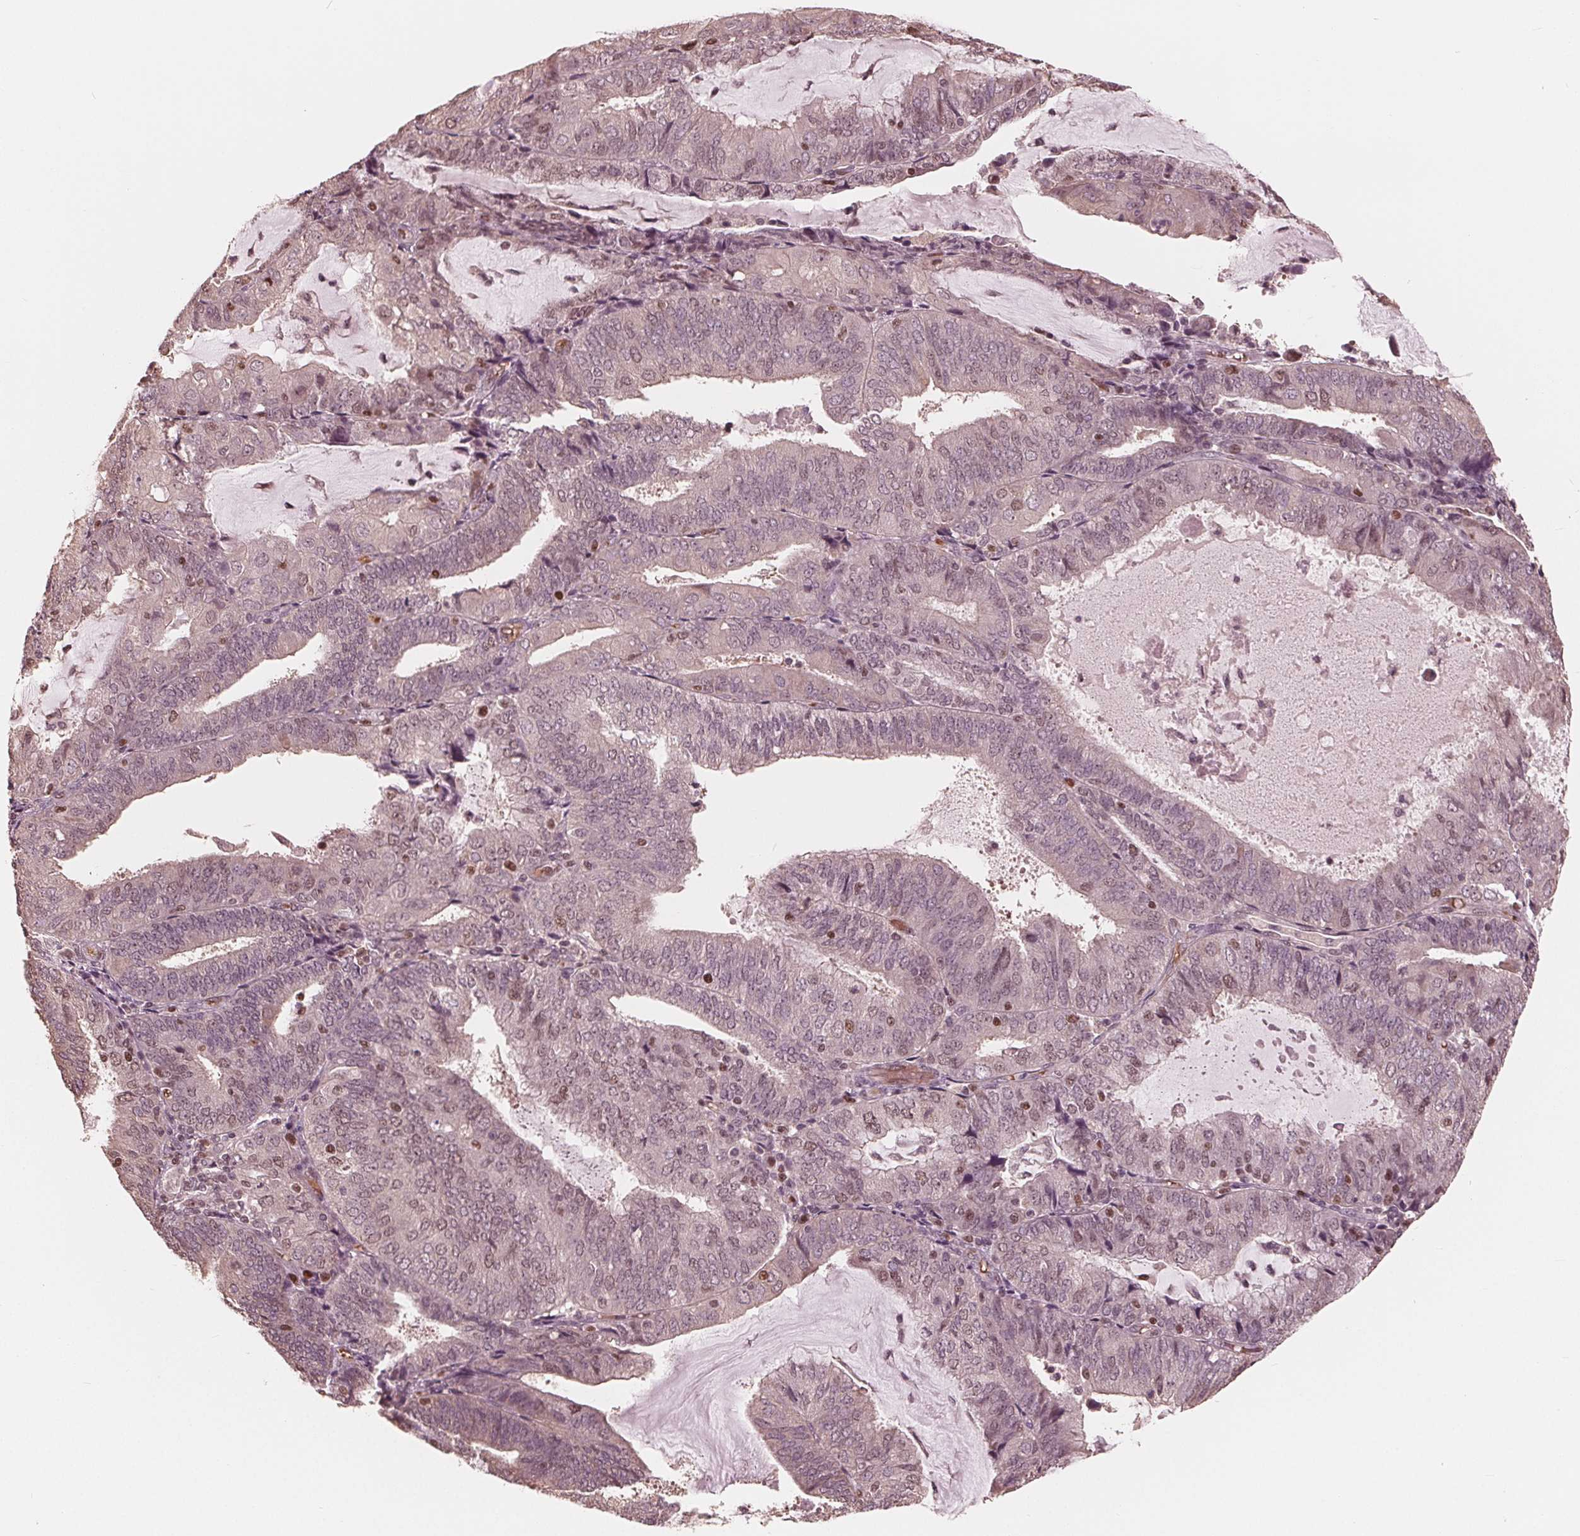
{"staining": {"intensity": "weak", "quantity": "<25%", "location": "nuclear"}, "tissue": "endometrial cancer", "cell_type": "Tumor cells", "image_type": "cancer", "snomed": [{"axis": "morphology", "description": "Adenocarcinoma, NOS"}, {"axis": "topography", "description": "Endometrium"}], "caption": "This is an IHC photomicrograph of human endometrial cancer. There is no expression in tumor cells.", "gene": "HIRIP3", "patient": {"sex": "female", "age": 81}}